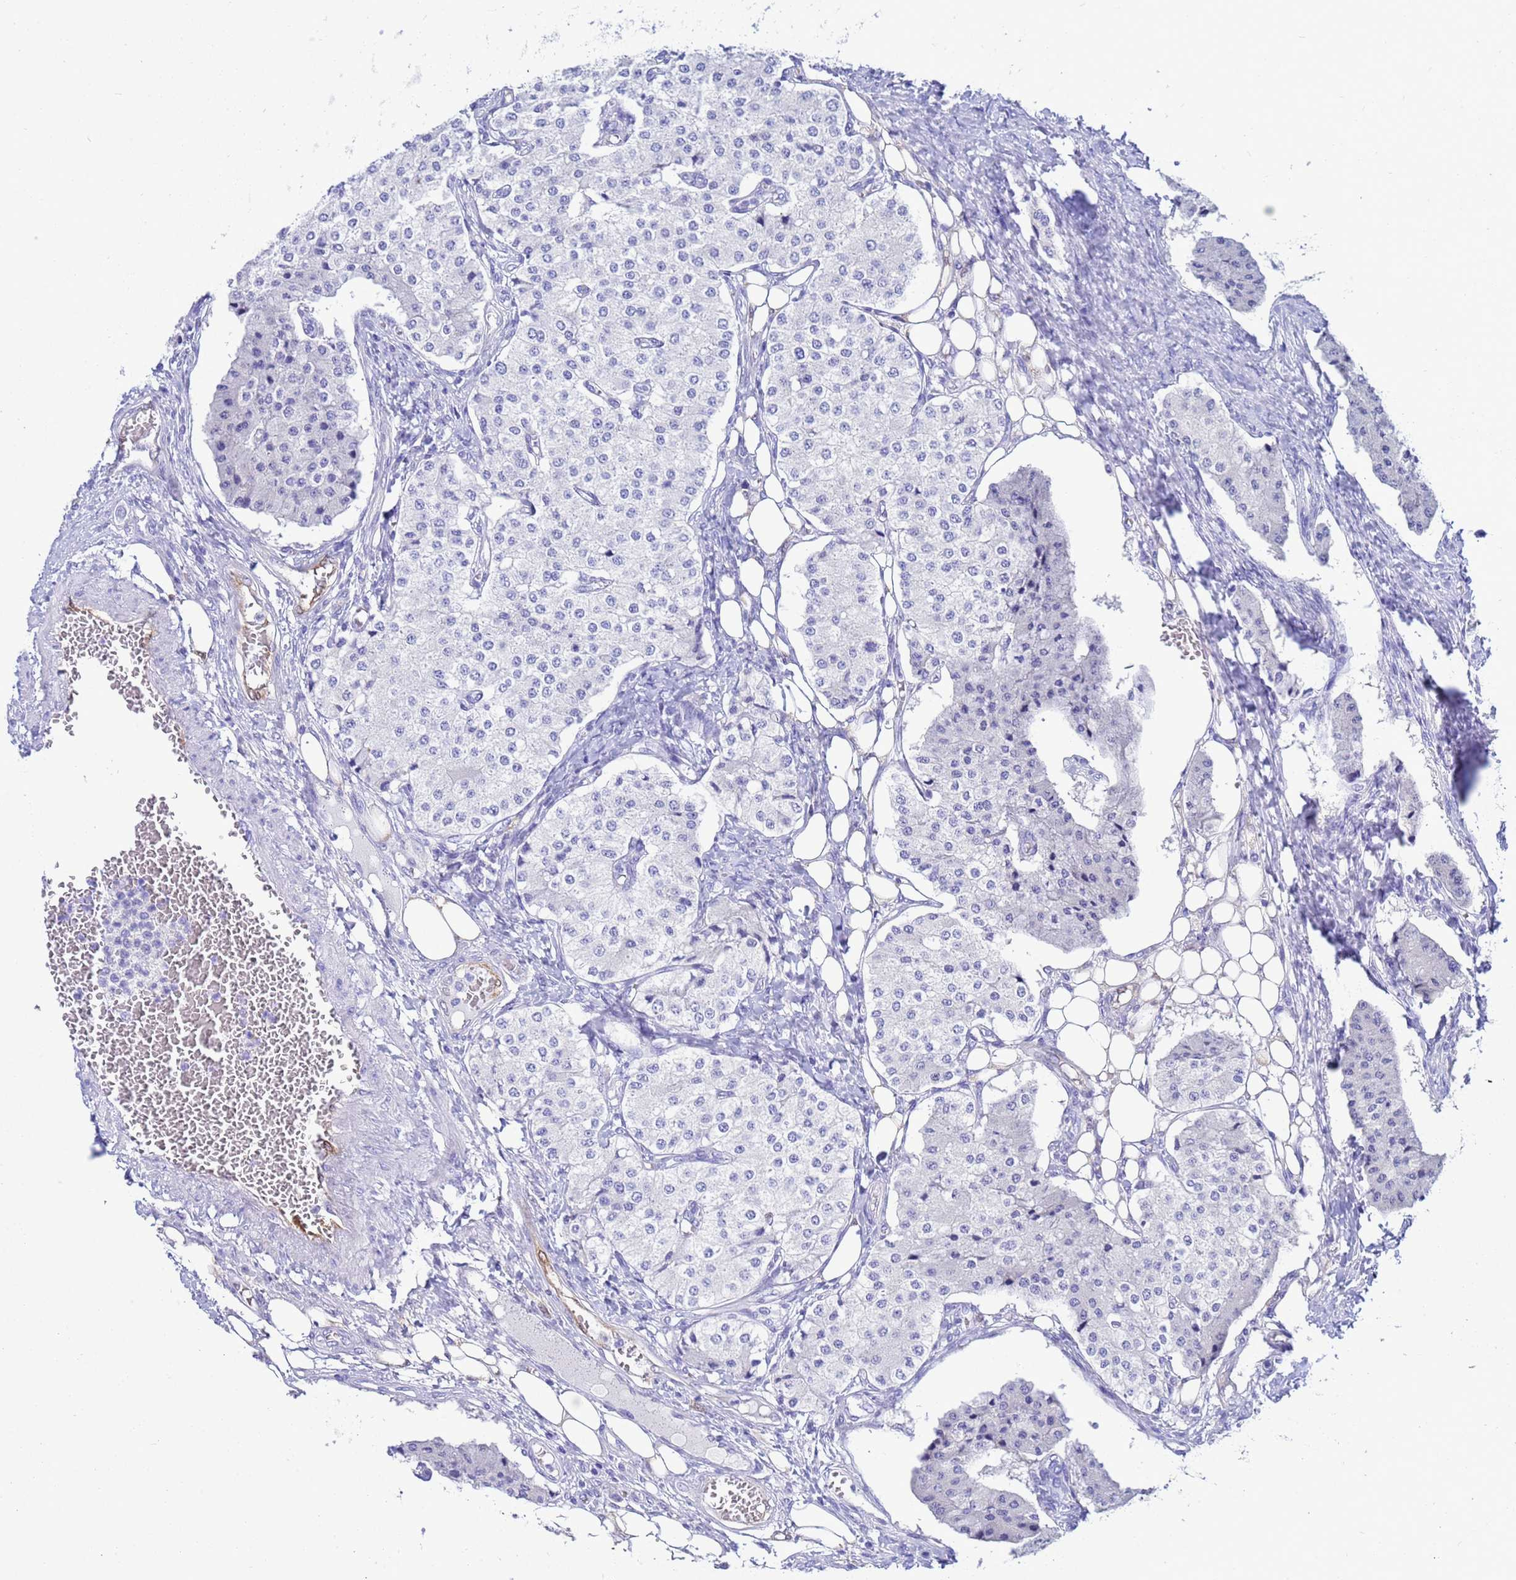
{"staining": {"intensity": "negative", "quantity": "none", "location": "none"}, "tissue": "carcinoid", "cell_type": "Tumor cells", "image_type": "cancer", "snomed": [{"axis": "morphology", "description": "Carcinoid, malignant, NOS"}, {"axis": "topography", "description": "Colon"}], "caption": "Micrograph shows no significant protein expression in tumor cells of carcinoid (malignant).", "gene": "AKR1C2", "patient": {"sex": "female", "age": 52}}